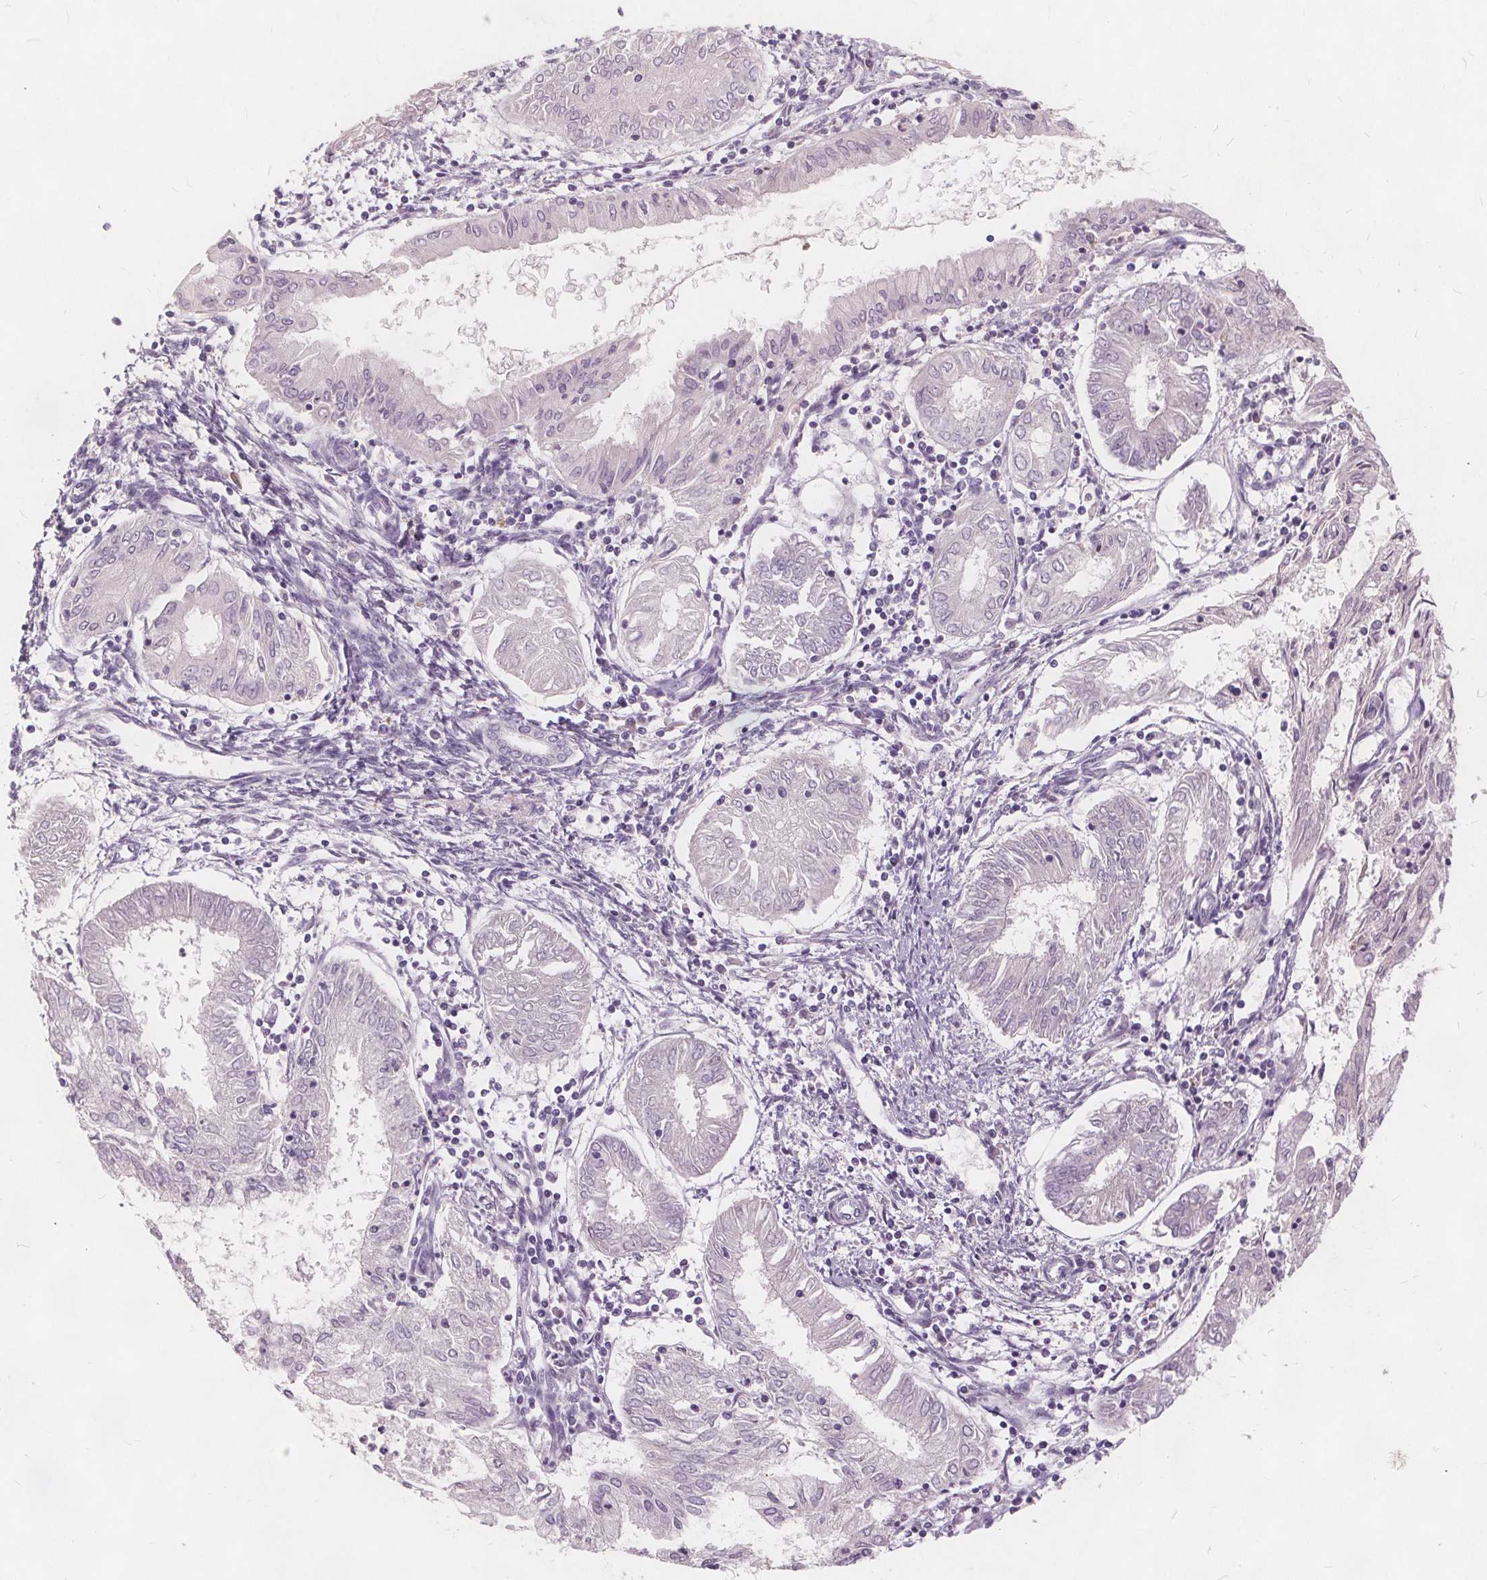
{"staining": {"intensity": "negative", "quantity": "none", "location": "none"}, "tissue": "endometrial cancer", "cell_type": "Tumor cells", "image_type": "cancer", "snomed": [{"axis": "morphology", "description": "Adenocarcinoma, NOS"}, {"axis": "topography", "description": "Endometrium"}], "caption": "Immunohistochemistry histopathology image of adenocarcinoma (endometrial) stained for a protein (brown), which demonstrates no expression in tumor cells.", "gene": "PLA2G2E", "patient": {"sex": "female", "age": 68}}